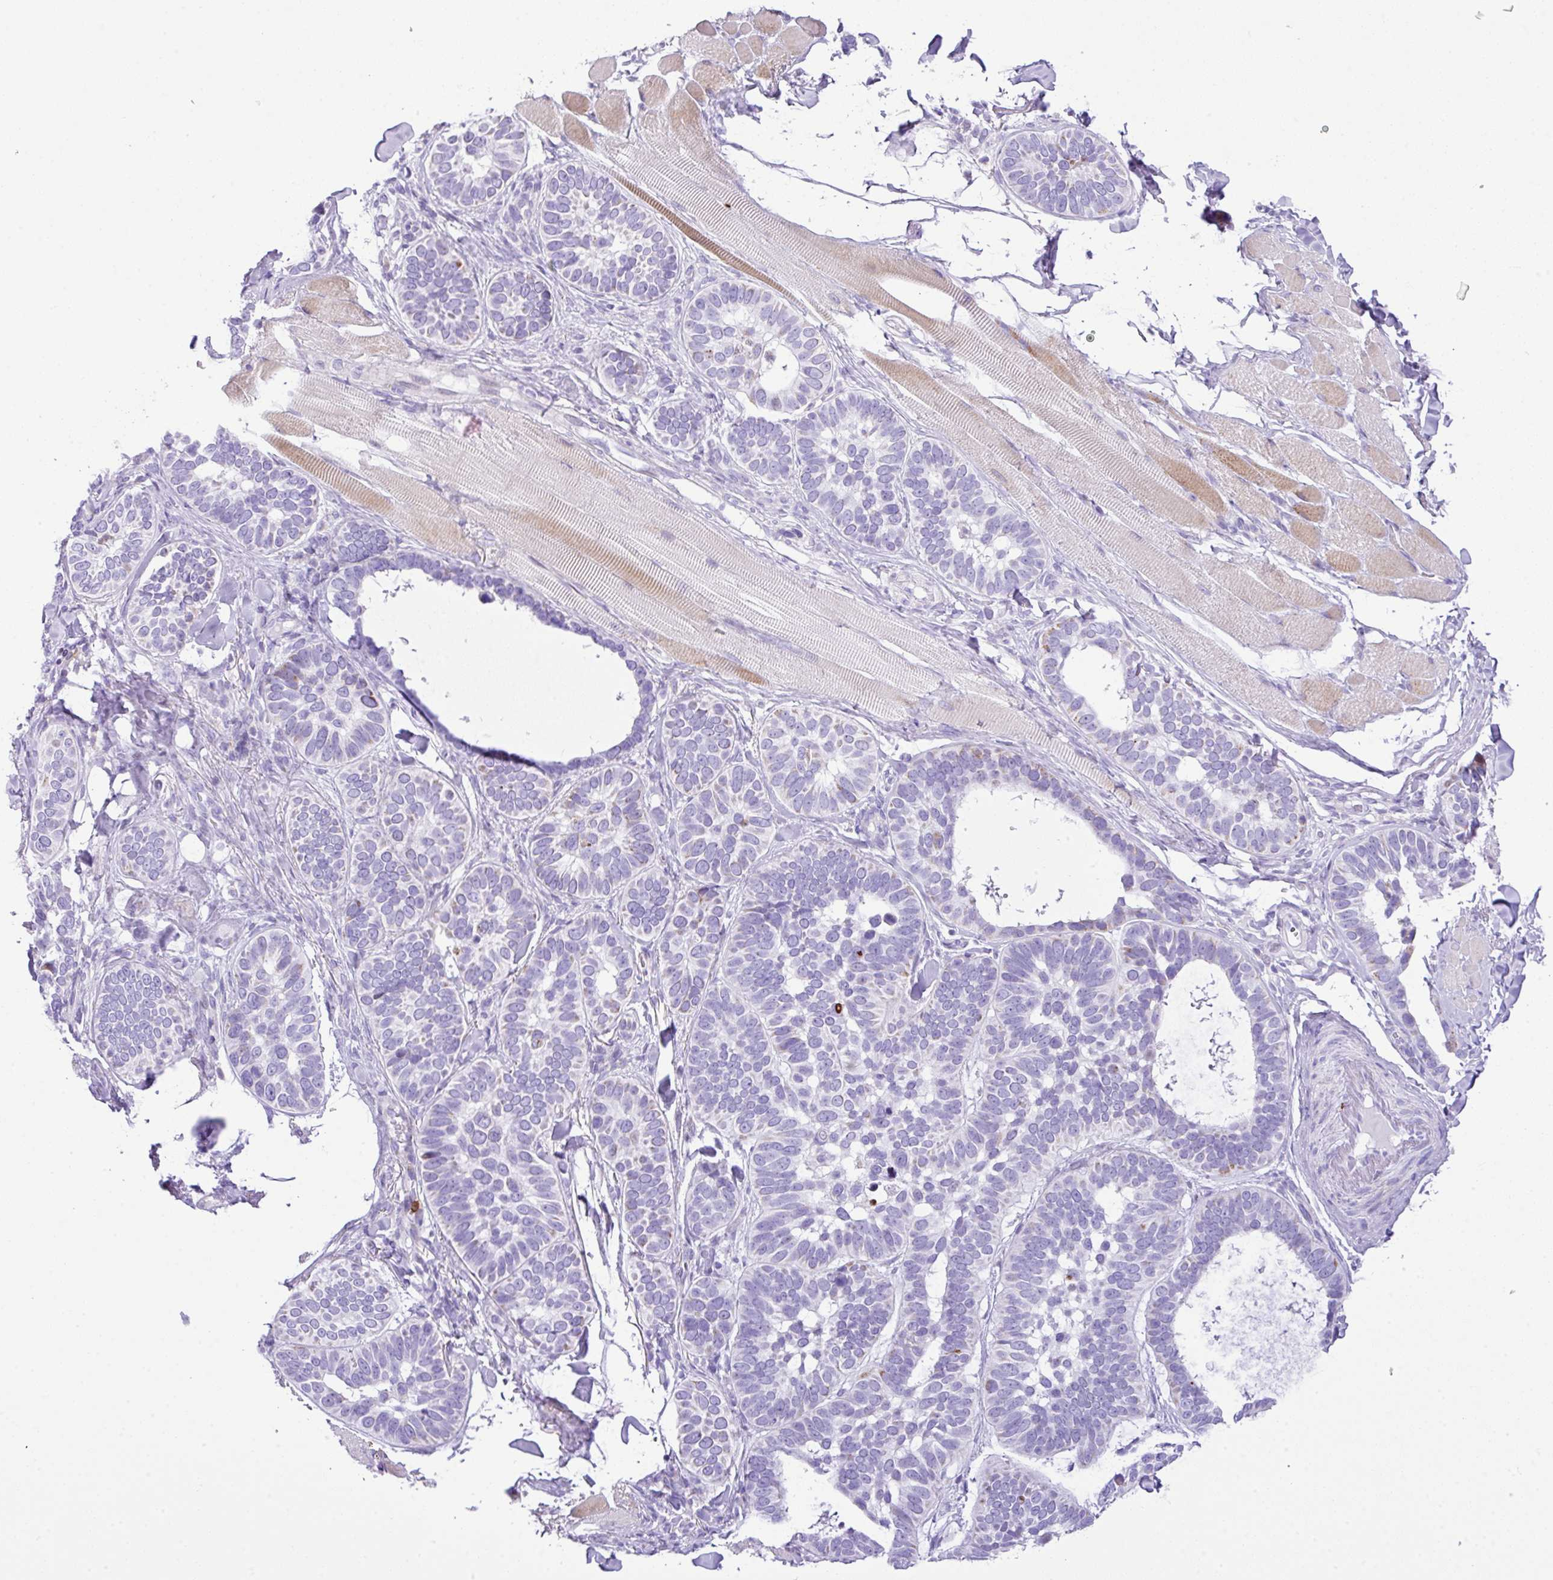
{"staining": {"intensity": "negative", "quantity": "none", "location": "none"}, "tissue": "skin cancer", "cell_type": "Tumor cells", "image_type": "cancer", "snomed": [{"axis": "morphology", "description": "Basal cell carcinoma"}, {"axis": "topography", "description": "Skin"}], "caption": "This is a micrograph of immunohistochemistry (IHC) staining of skin basal cell carcinoma, which shows no staining in tumor cells.", "gene": "RCAN2", "patient": {"sex": "male", "age": 62}}